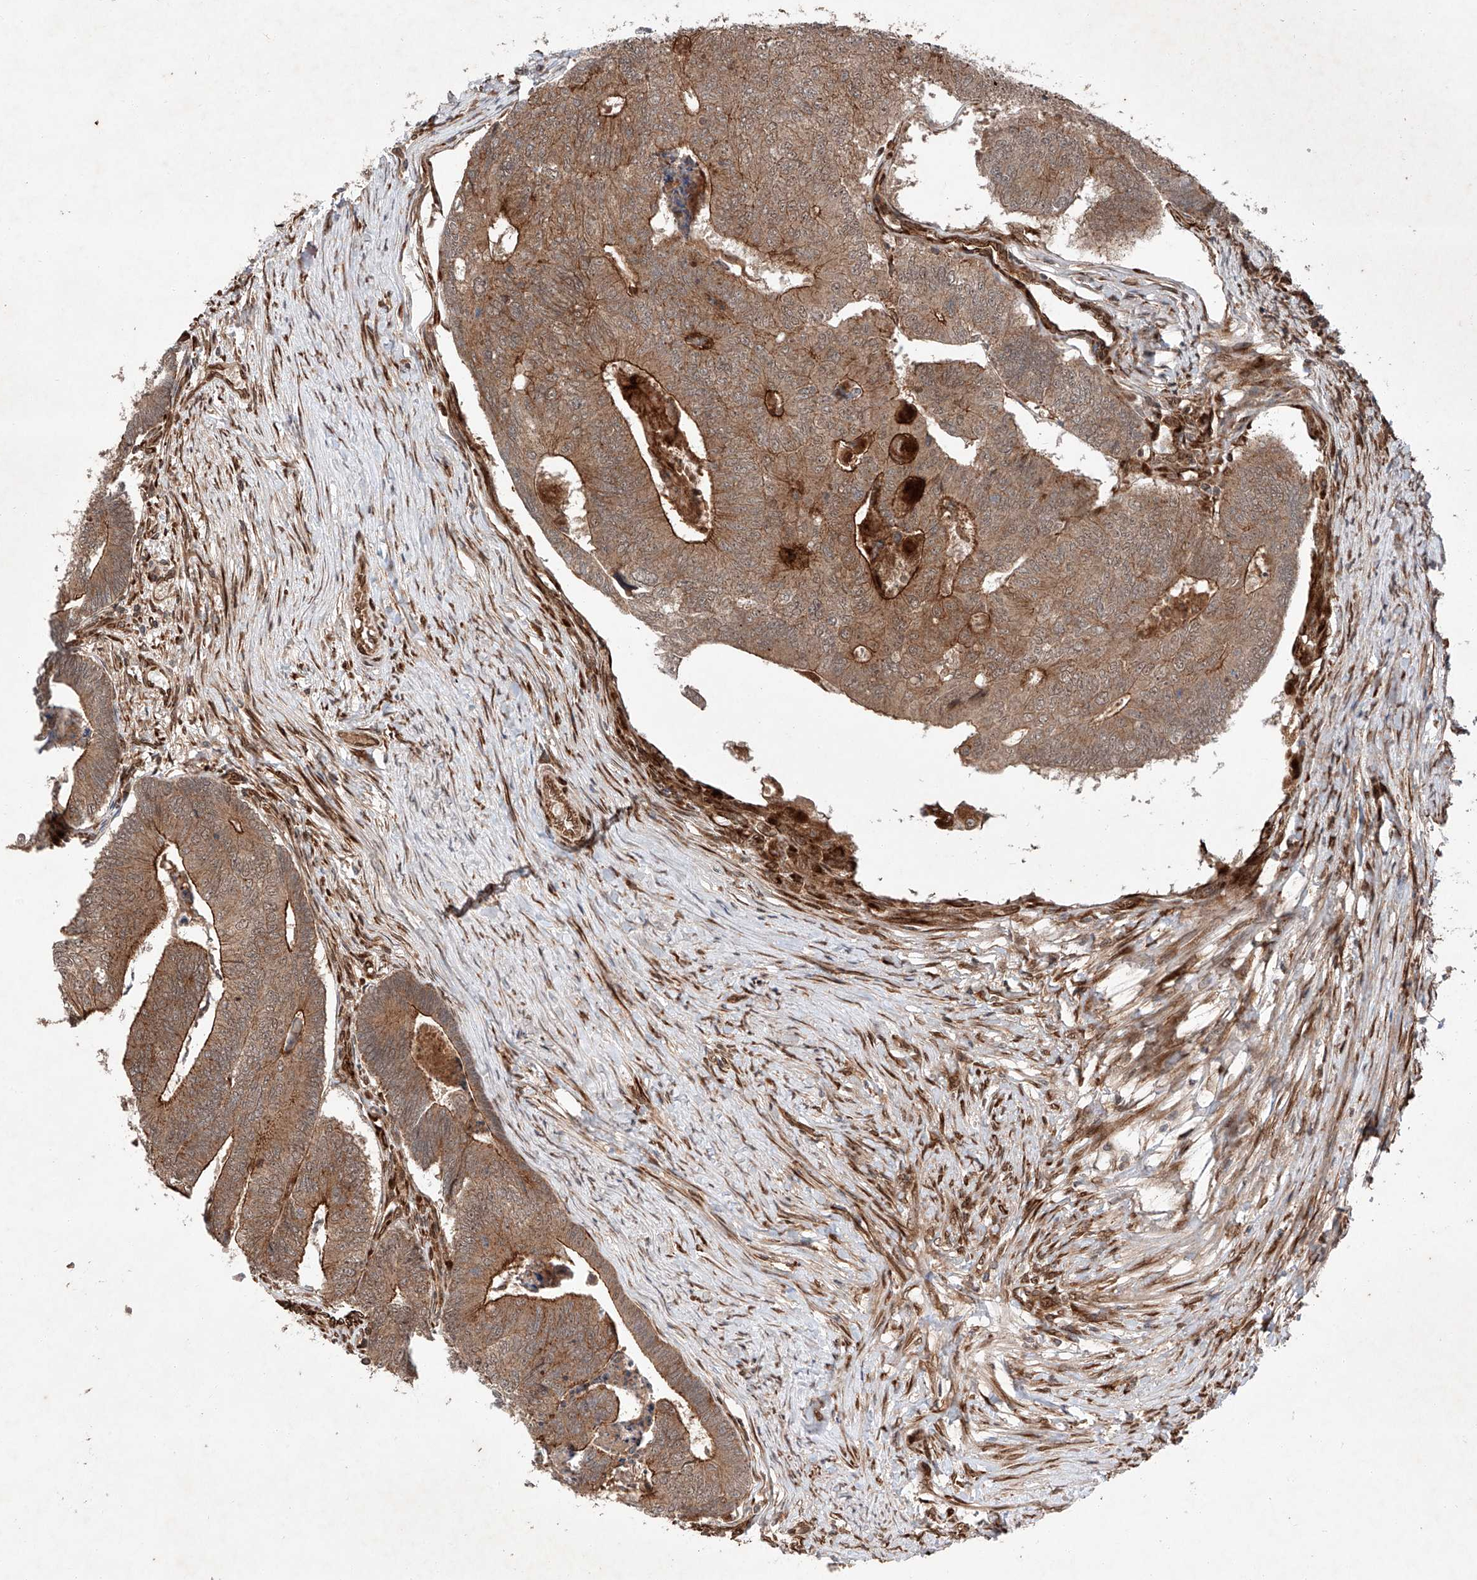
{"staining": {"intensity": "strong", "quantity": "25%-75%", "location": "cytoplasmic/membranous"}, "tissue": "colorectal cancer", "cell_type": "Tumor cells", "image_type": "cancer", "snomed": [{"axis": "morphology", "description": "Adenocarcinoma, NOS"}, {"axis": "topography", "description": "Colon"}], "caption": "Immunohistochemical staining of colorectal cancer (adenocarcinoma) shows strong cytoplasmic/membranous protein positivity in about 25%-75% of tumor cells.", "gene": "ZFP28", "patient": {"sex": "female", "age": 67}}